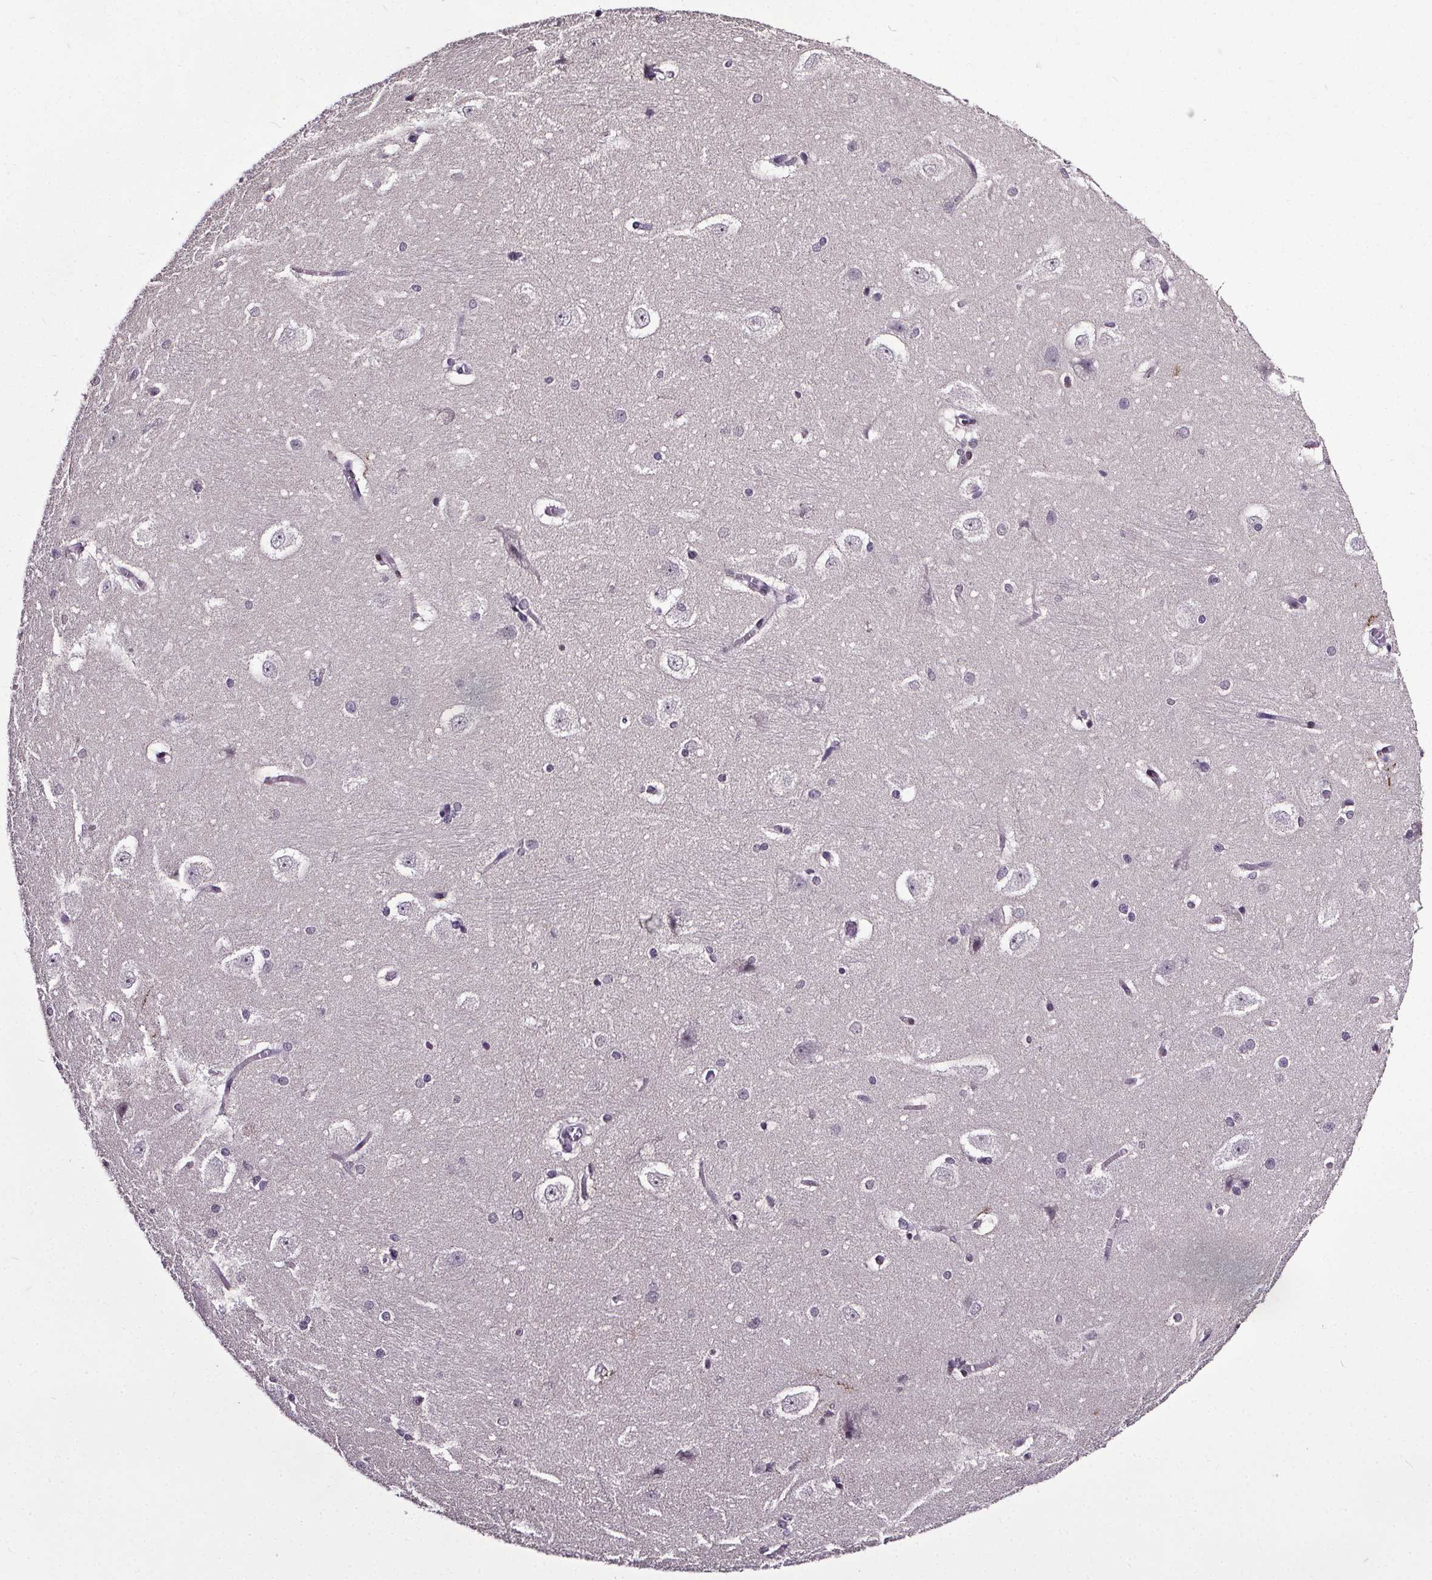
{"staining": {"intensity": "negative", "quantity": "none", "location": "none"}, "tissue": "hippocampus", "cell_type": "Glial cells", "image_type": "normal", "snomed": [{"axis": "morphology", "description": "Normal tissue, NOS"}, {"axis": "topography", "description": "Cerebral cortex"}, {"axis": "topography", "description": "Hippocampus"}], "caption": "Immunohistochemistry micrograph of normal hippocampus: hippocampus stained with DAB (3,3'-diaminobenzidine) displays no significant protein staining in glial cells. Brightfield microscopy of IHC stained with DAB (3,3'-diaminobenzidine) (brown) and hematoxylin (blue), captured at high magnification.", "gene": "NKX6", "patient": {"sex": "female", "age": 19}}